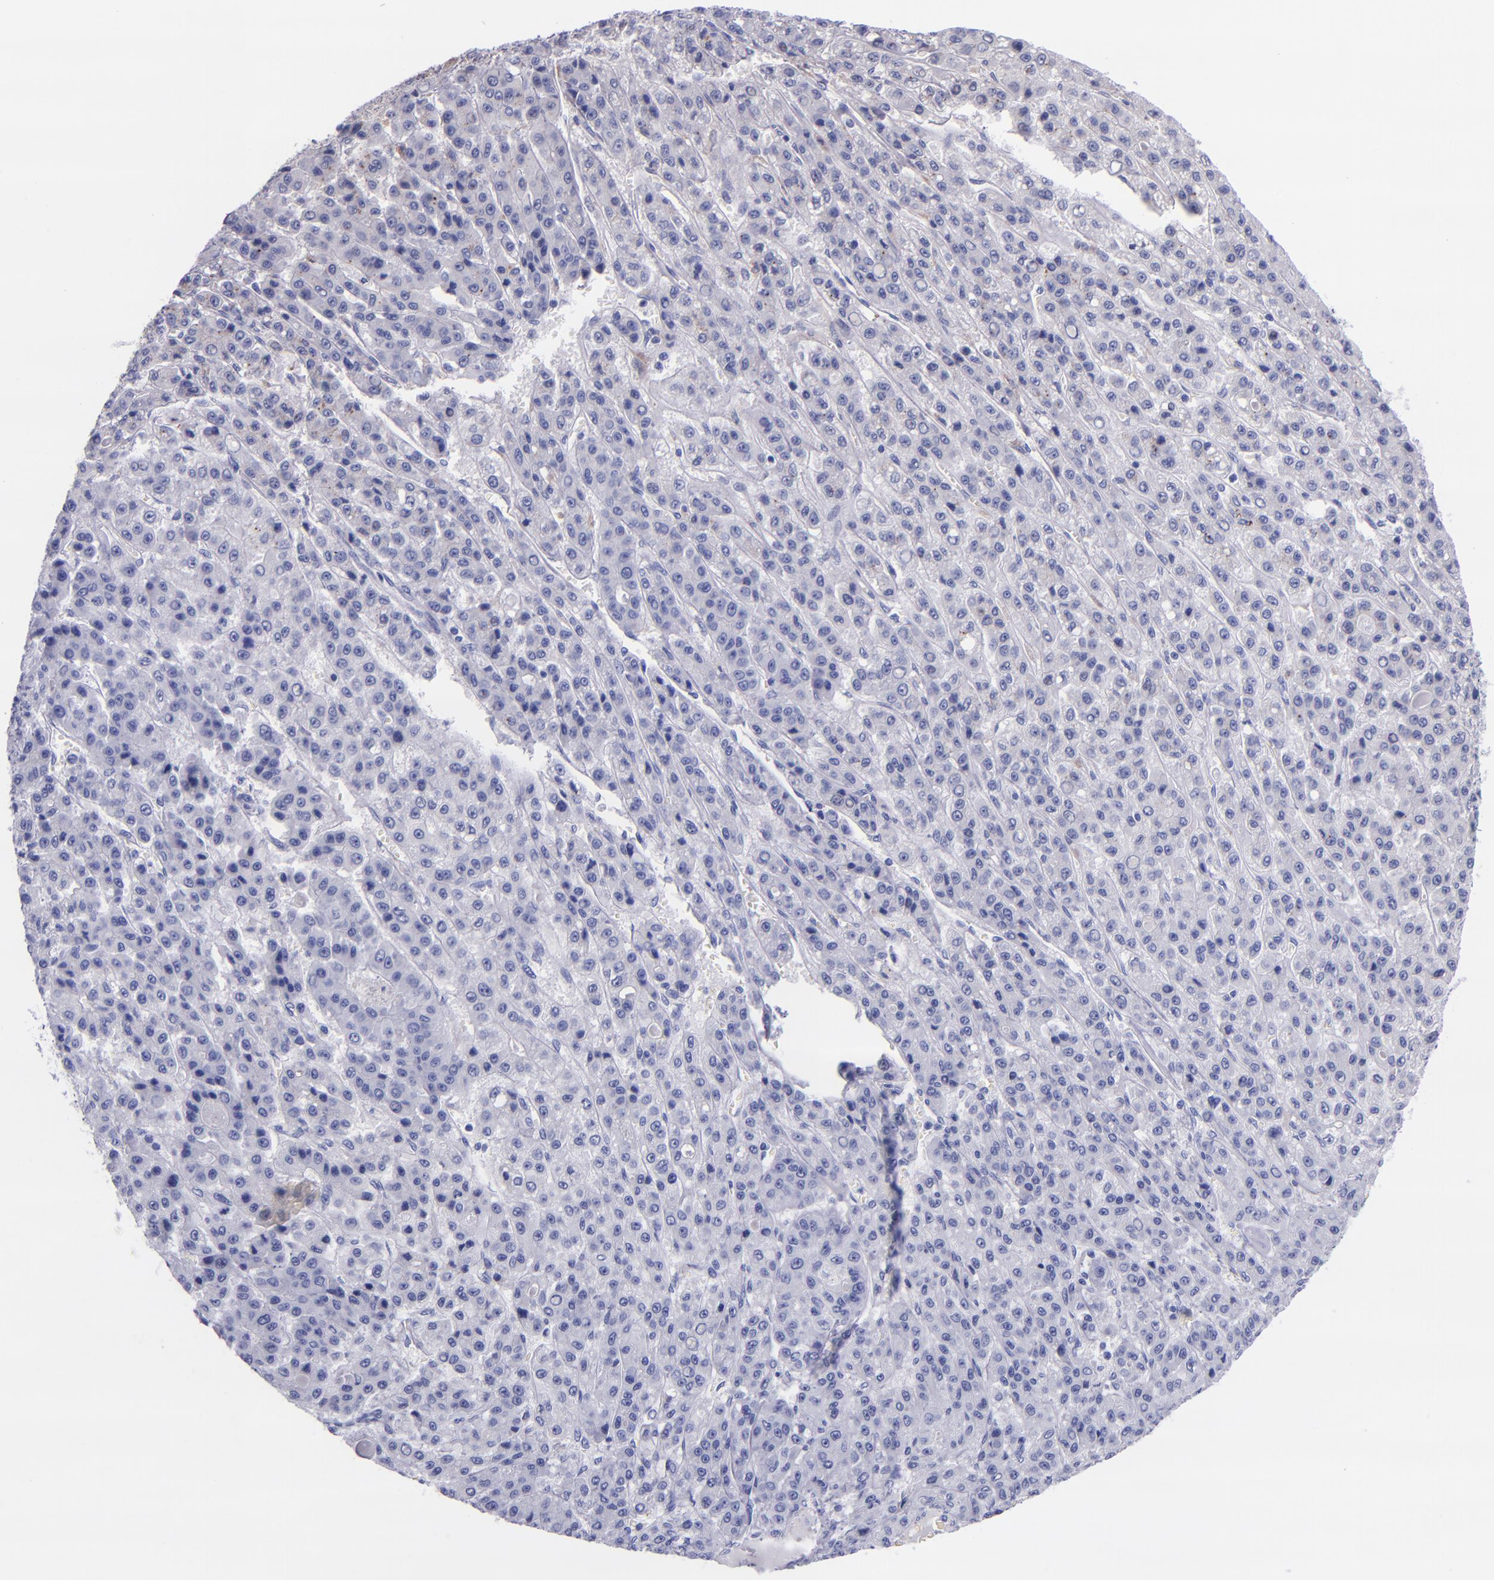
{"staining": {"intensity": "negative", "quantity": "none", "location": "none"}, "tissue": "liver cancer", "cell_type": "Tumor cells", "image_type": "cancer", "snomed": [{"axis": "morphology", "description": "Carcinoma, Hepatocellular, NOS"}, {"axis": "topography", "description": "Liver"}], "caption": "IHC of liver cancer (hepatocellular carcinoma) reveals no expression in tumor cells. The staining is performed using DAB (3,3'-diaminobenzidine) brown chromogen with nuclei counter-stained in using hematoxylin.", "gene": "IVL", "patient": {"sex": "male", "age": 70}}